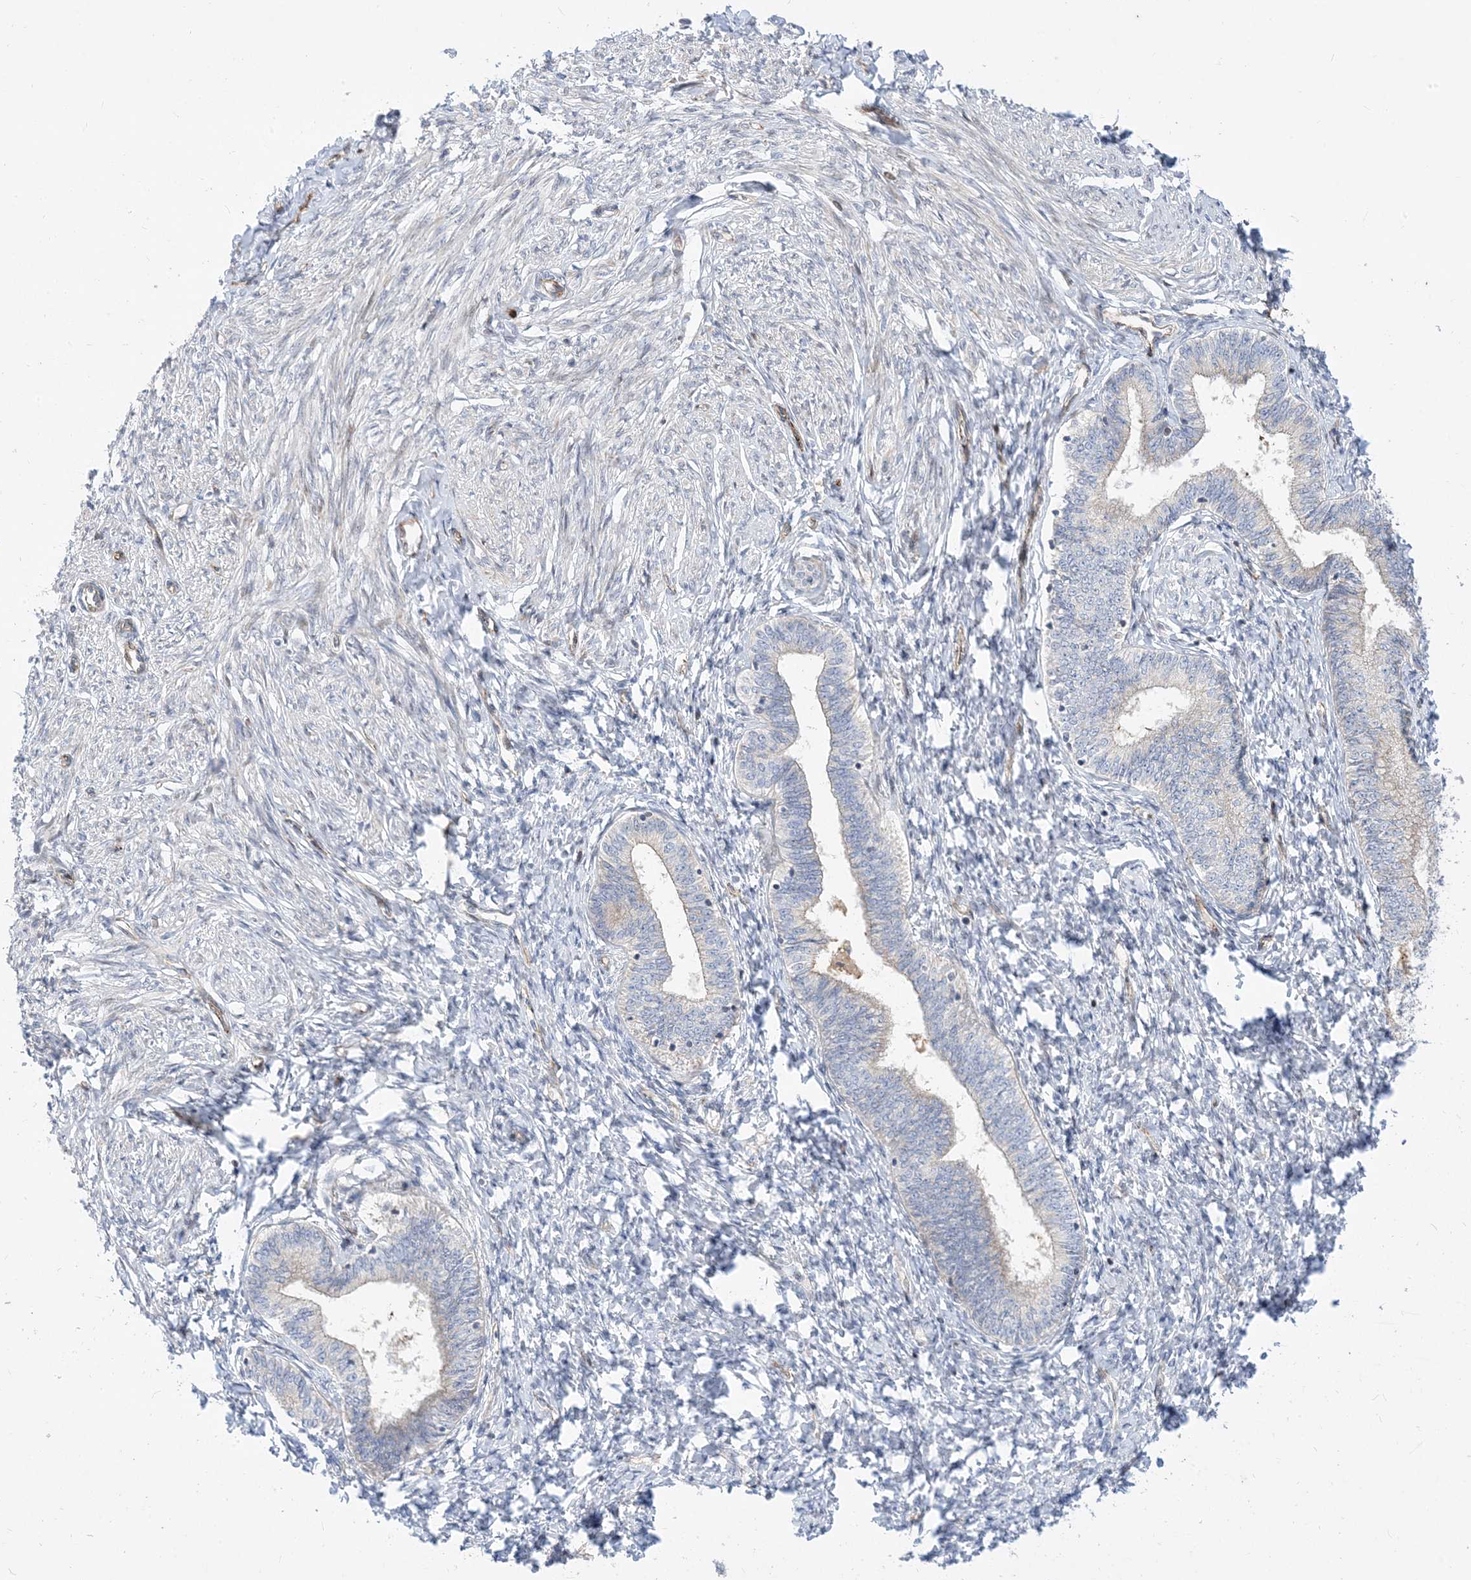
{"staining": {"intensity": "negative", "quantity": "none", "location": "none"}, "tissue": "endometrium", "cell_type": "Cells in endometrial stroma", "image_type": "normal", "snomed": [{"axis": "morphology", "description": "Normal tissue, NOS"}, {"axis": "topography", "description": "Endometrium"}], "caption": "A high-resolution histopathology image shows immunohistochemistry (IHC) staining of normal endometrium, which shows no significant staining in cells in endometrial stroma.", "gene": "TYSND1", "patient": {"sex": "female", "age": 72}}